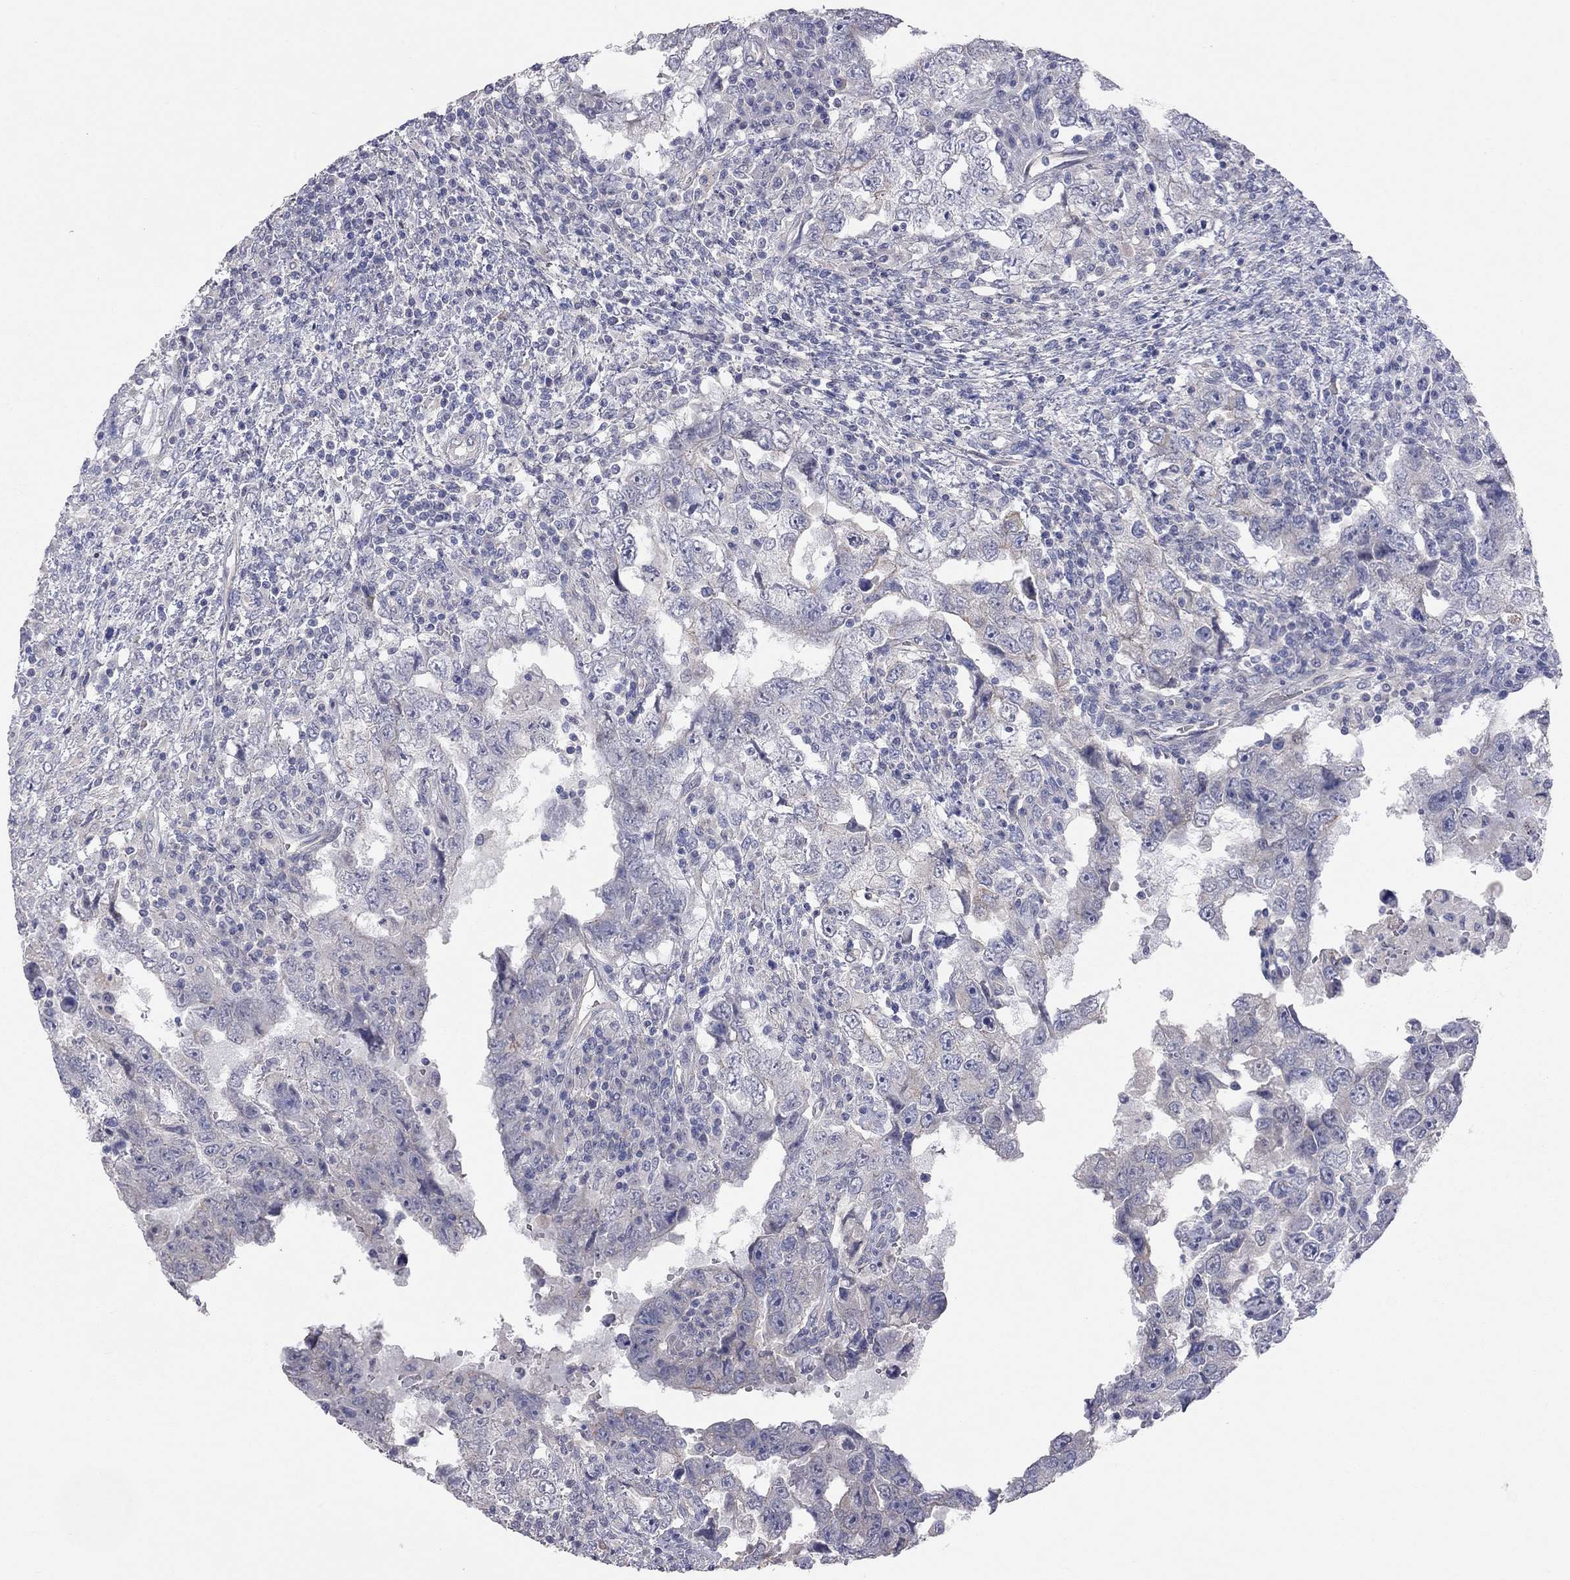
{"staining": {"intensity": "negative", "quantity": "none", "location": "none"}, "tissue": "testis cancer", "cell_type": "Tumor cells", "image_type": "cancer", "snomed": [{"axis": "morphology", "description": "Carcinoma, Embryonal, NOS"}, {"axis": "topography", "description": "Testis"}], "caption": "DAB (3,3'-diaminobenzidine) immunohistochemical staining of human testis cancer (embryonal carcinoma) shows no significant positivity in tumor cells.", "gene": "KCNB1", "patient": {"sex": "male", "age": 26}}